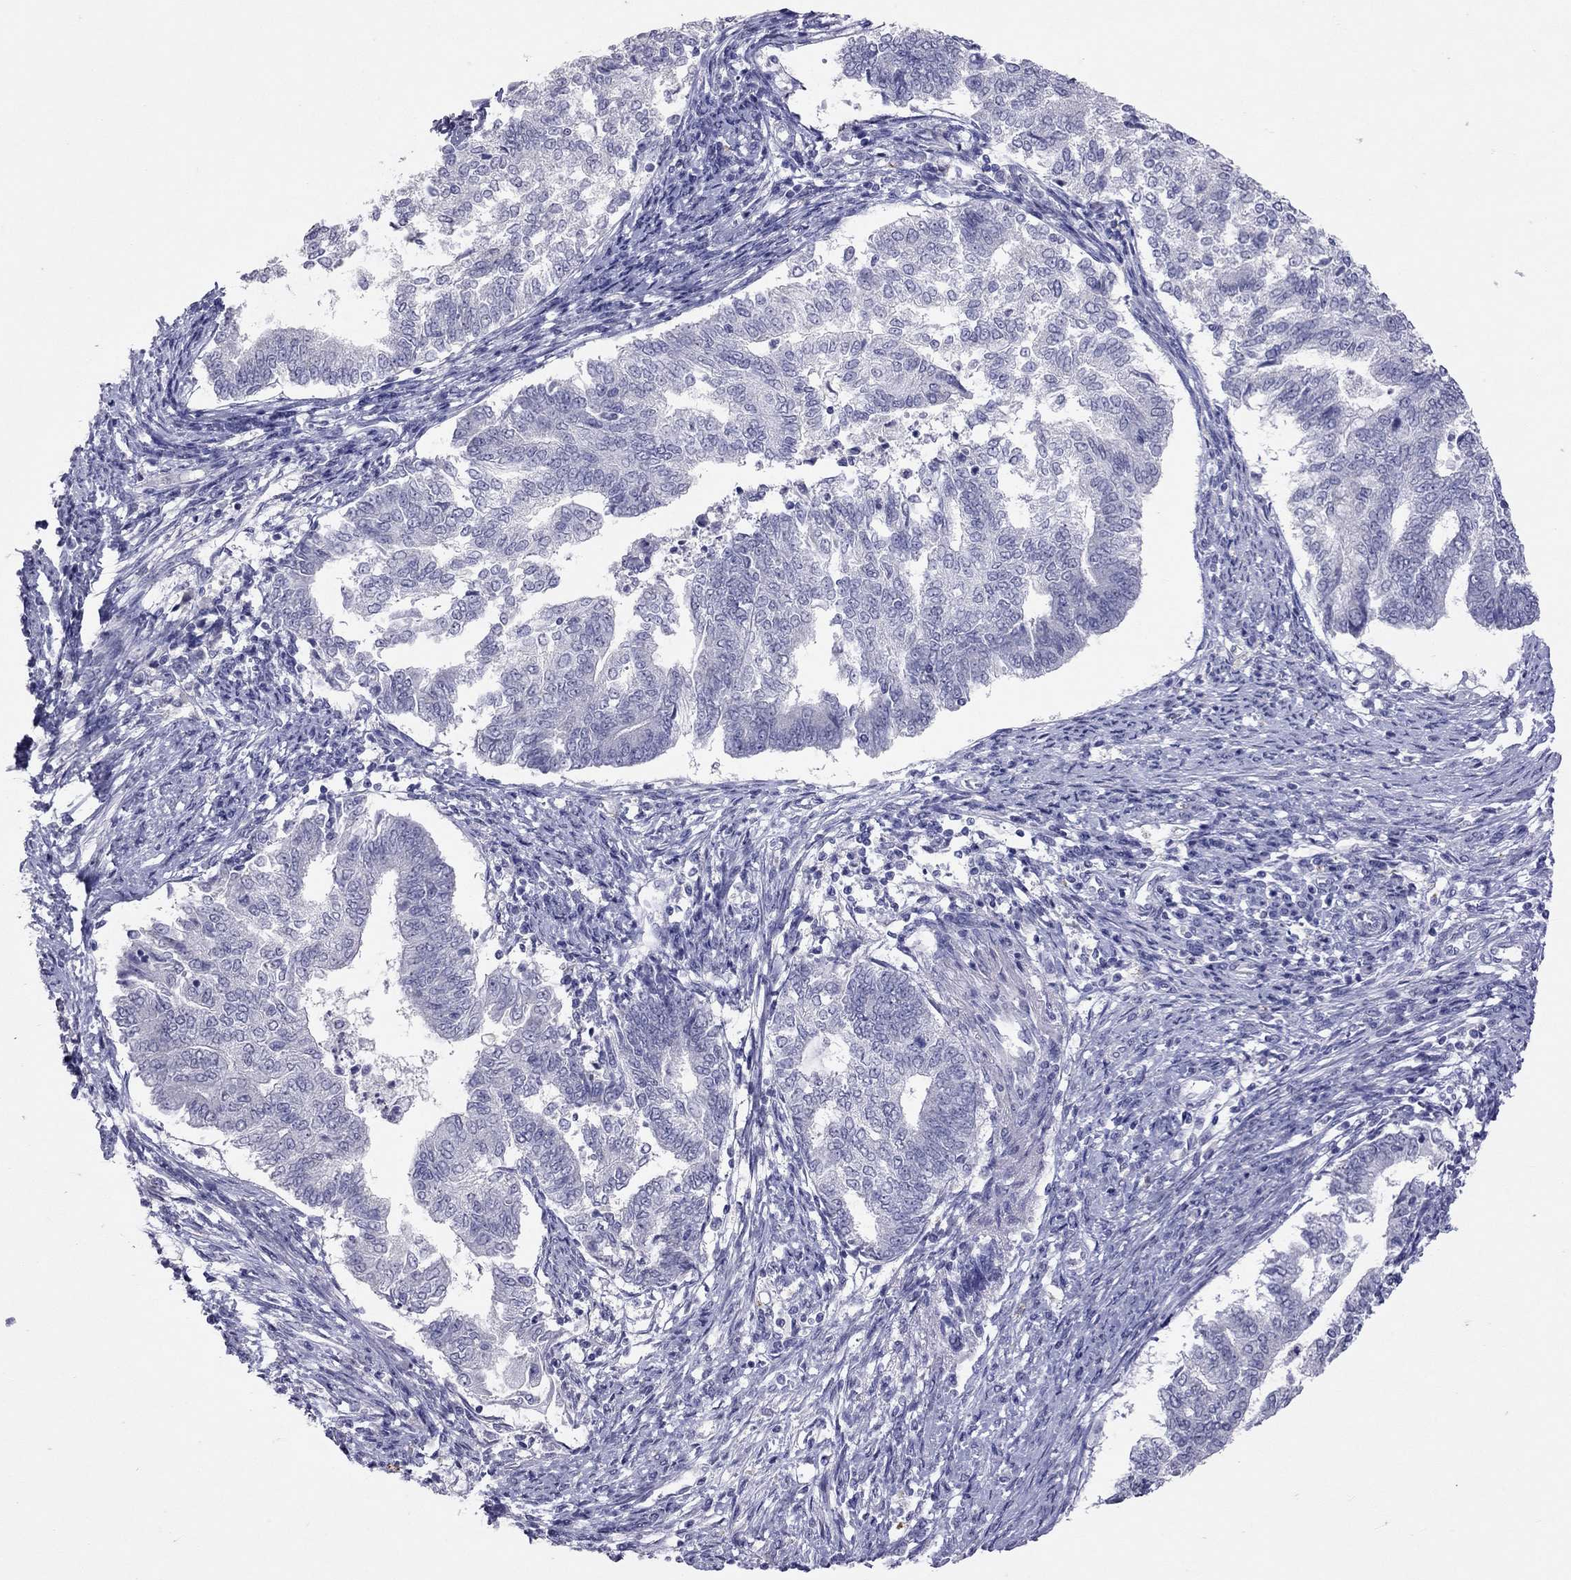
{"staining": {"intensity": "negative", "quantity": "none", "location": "none"}, "tissue": "endometrial cancer", "cell_type": "Tumor cells", "image_type": "cancer", "snomed": [{"axis": "morphology", "description": "Adenocarcinoma, NOS"}, {"axis": "topography", "description": "Endometrium"}], "caption": "Immunohistochemistry (IHC) photomicrograph of neoplastic tissue: human endometrial cancer (adenocarcinoma) stained with DAB displays no significant protein positivity in tumor cells.", "gene": "SLAMF1", "patient": {"sex": "female", "age": 65}}